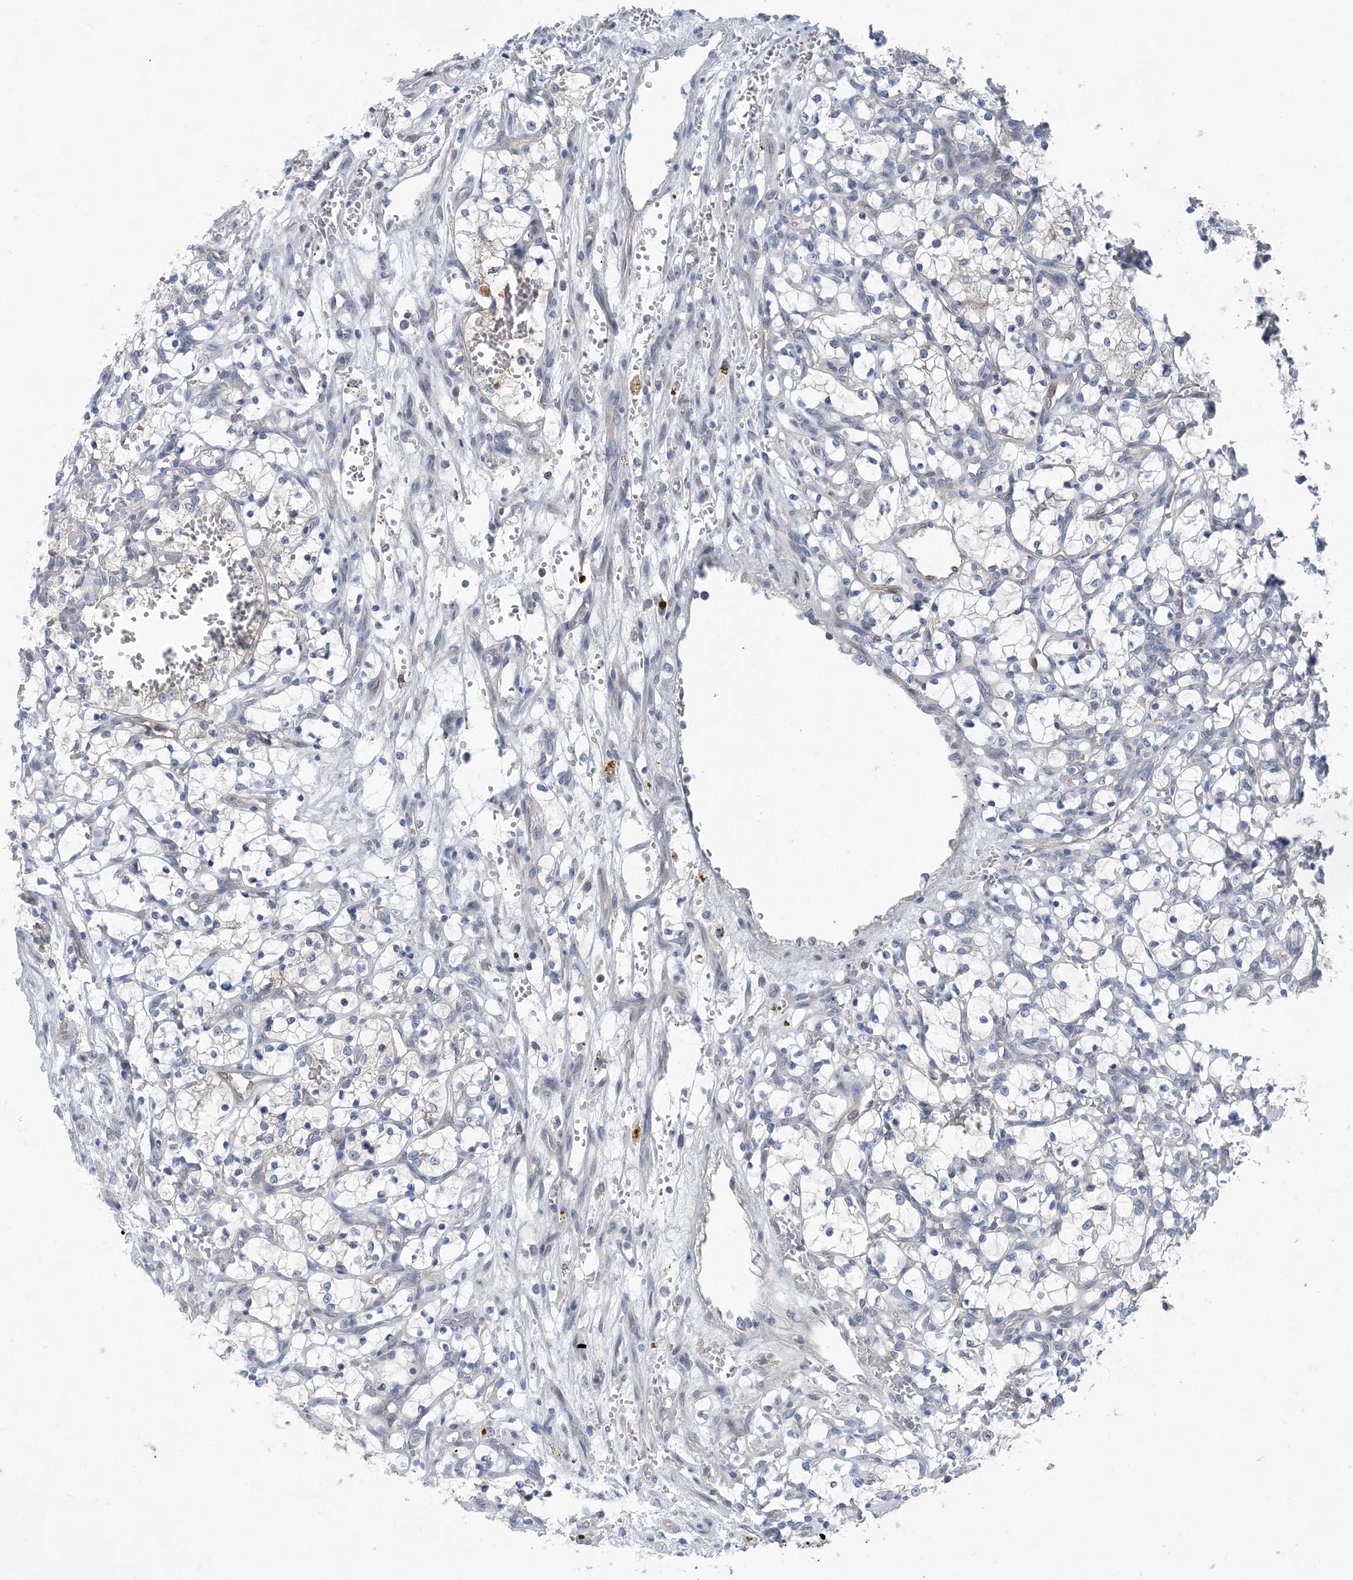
{"staining": {"intensity": "negative", "quantity": "none", "location": "none"}, "tissue": "renal cancer", "cell_type": "Tumor cells", "image_type": "cancer", "snomed": [{"axis": "morphology", "description": "Adenocarcinoma, NOS"}, {"axis": "topography", "description": "Kidney"}], "caption": "Immunohistochemistry (IHC) image of neoplastic tissue: human renal cancer (adenocarcinoma) stained with DAB (3,3'-diaminobenzidine) shows no significant protein expression in tumor cells. (Brightfield microscopy of DAB immunohistochemistry at high magnification).", "gene": "HIKESHI", "patient": {"sex": "female", "age": 69}}